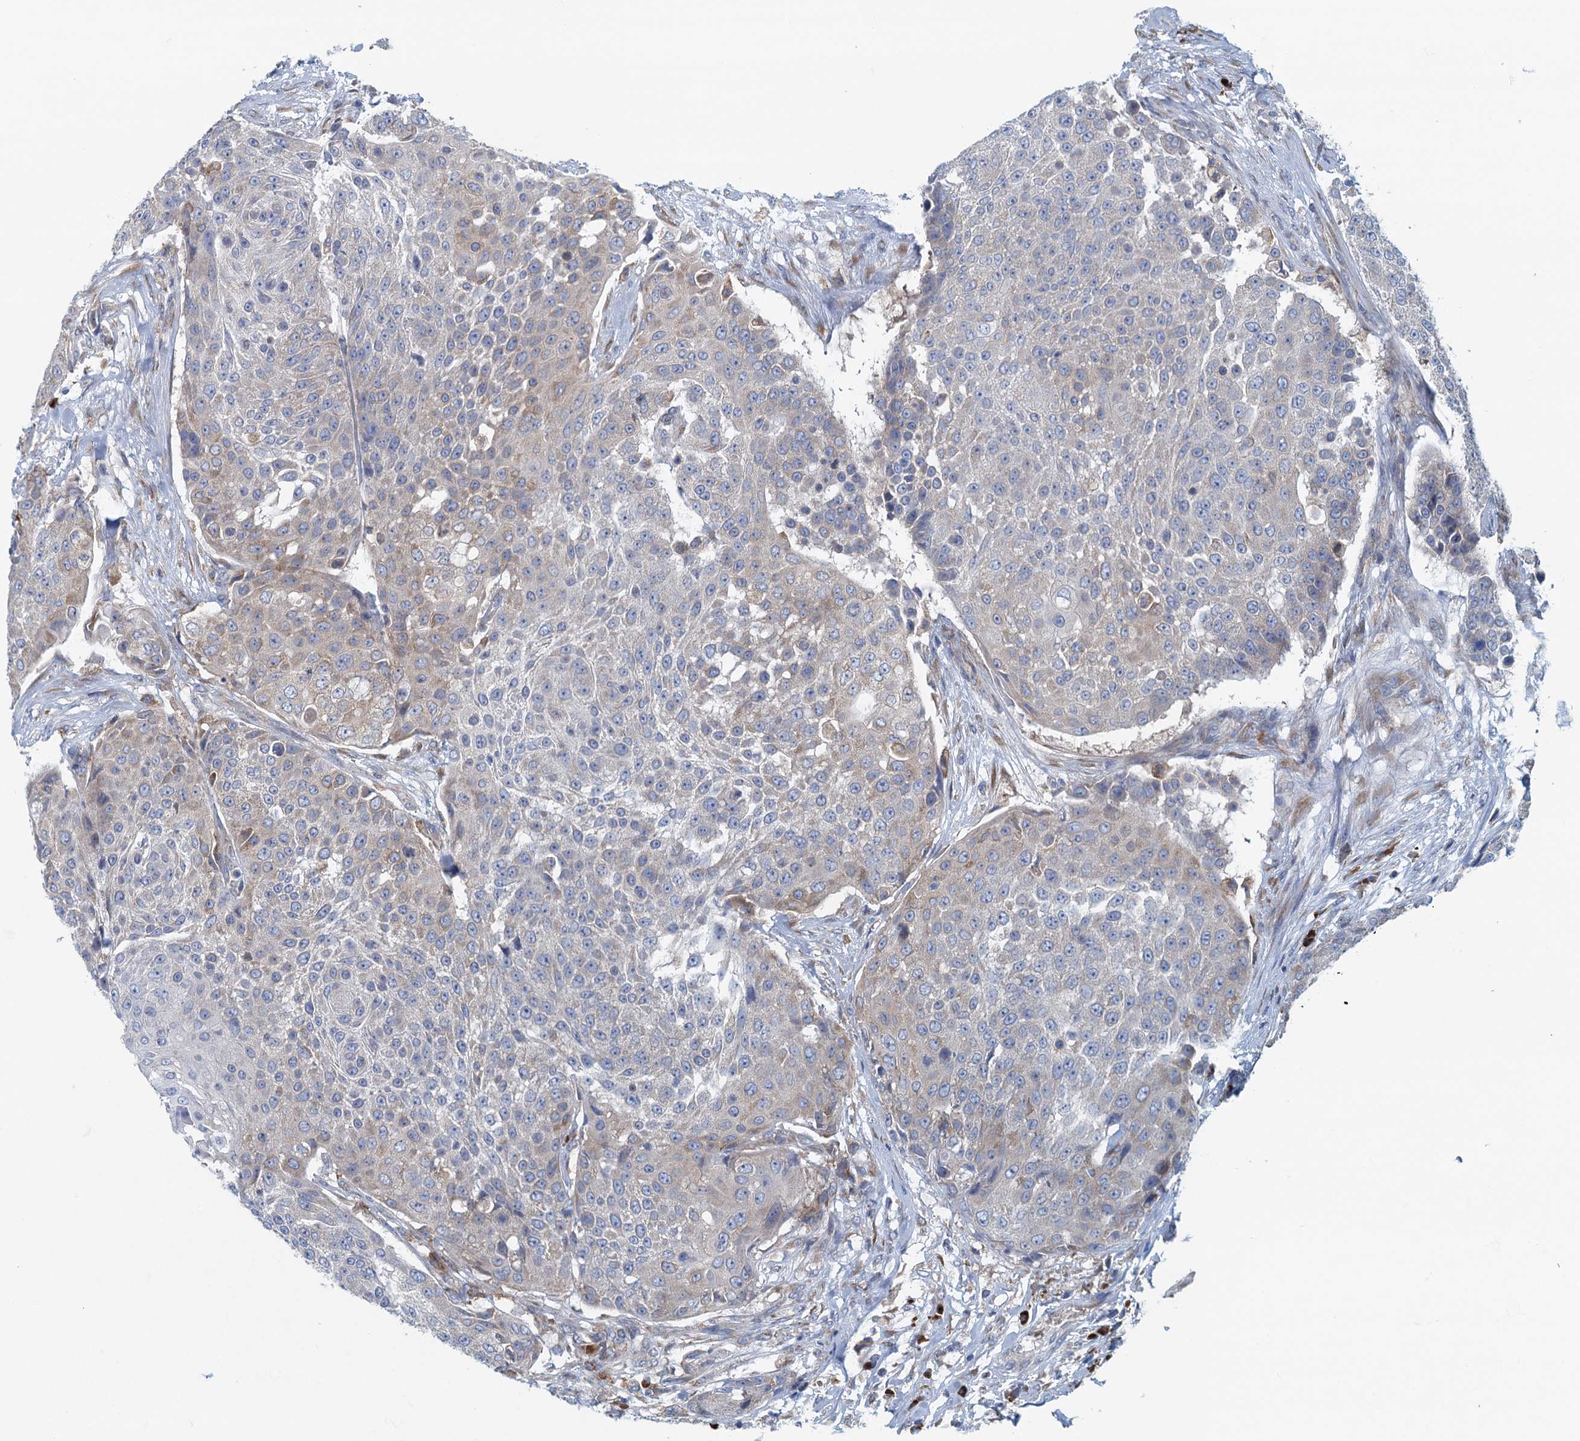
{"staining": {"intensity": "weak", "quantity": "<25%", "location": "cytoplasmic/membranous"}, "tissue": "urothelial cancer", "cell_type": "Tumor cells", "image_type": "cancer", "snomed": [{"axis": "morphology", "description": "Urothelial carcinoma, High grade"}, {"axis": "topography", "description": "Urinary bladder"}], "caption": "Immunohistochemical staining of urothelial carcinoma (high-grade) demonstrates no significant expression in tumor cells.", "gene": "MYDGF", "patient": {"sex": "female", "age": 63}}